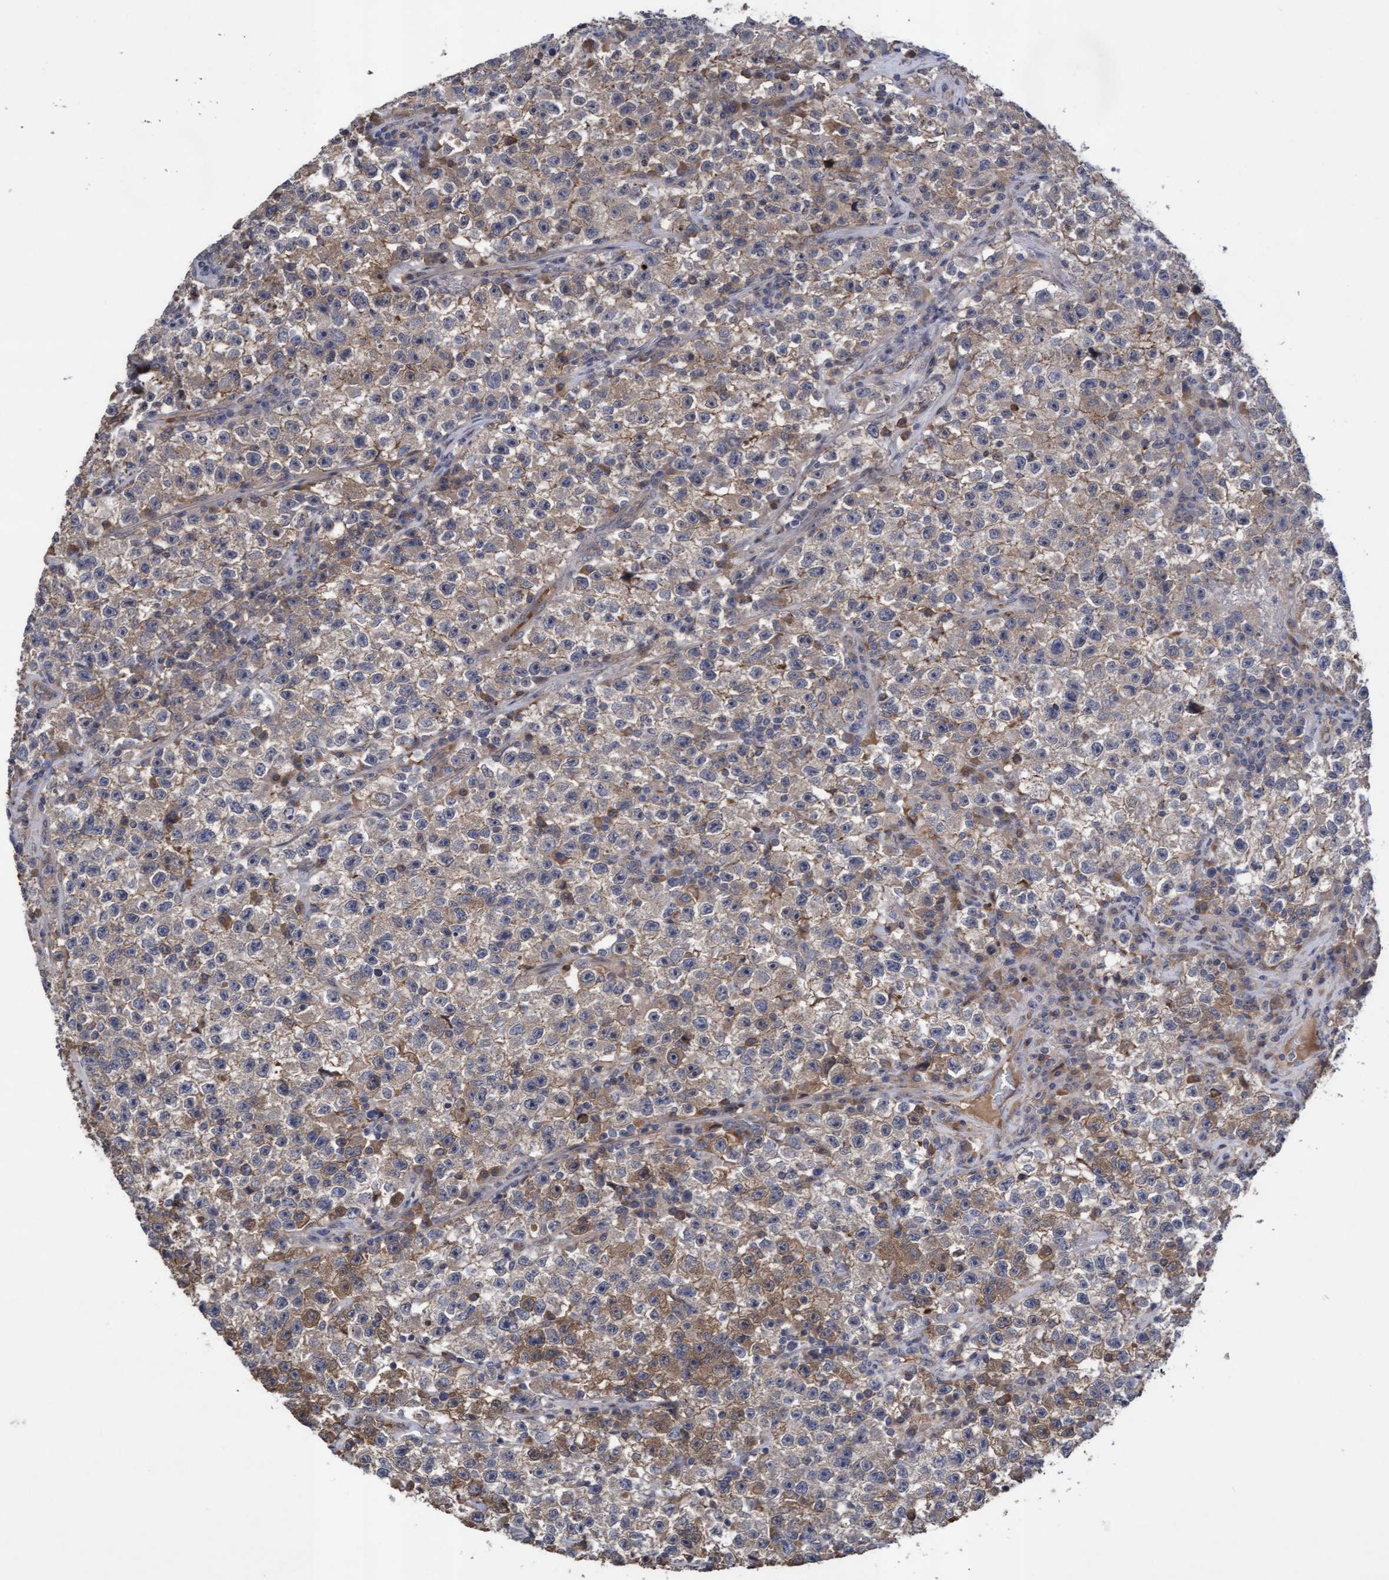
{"staining": {"intensity": "weak", "quantity": "25%-75%", "location": "cytoplasmic/membranous"}, "tissue": "testis cancer", "cell_type": "Tumor cells", "image_type": "cancer", "snomed": [{"axis": "morphology", "description": "Seminoma, NOS"}, {"axis": "topography", "description": "Testis"}], "caption": "Human testis seminoma stained with a protein marker demonstrates weak staining in tumor cells.", "gene": "COBL", "patient": {"sex": "male", "age": 22}}